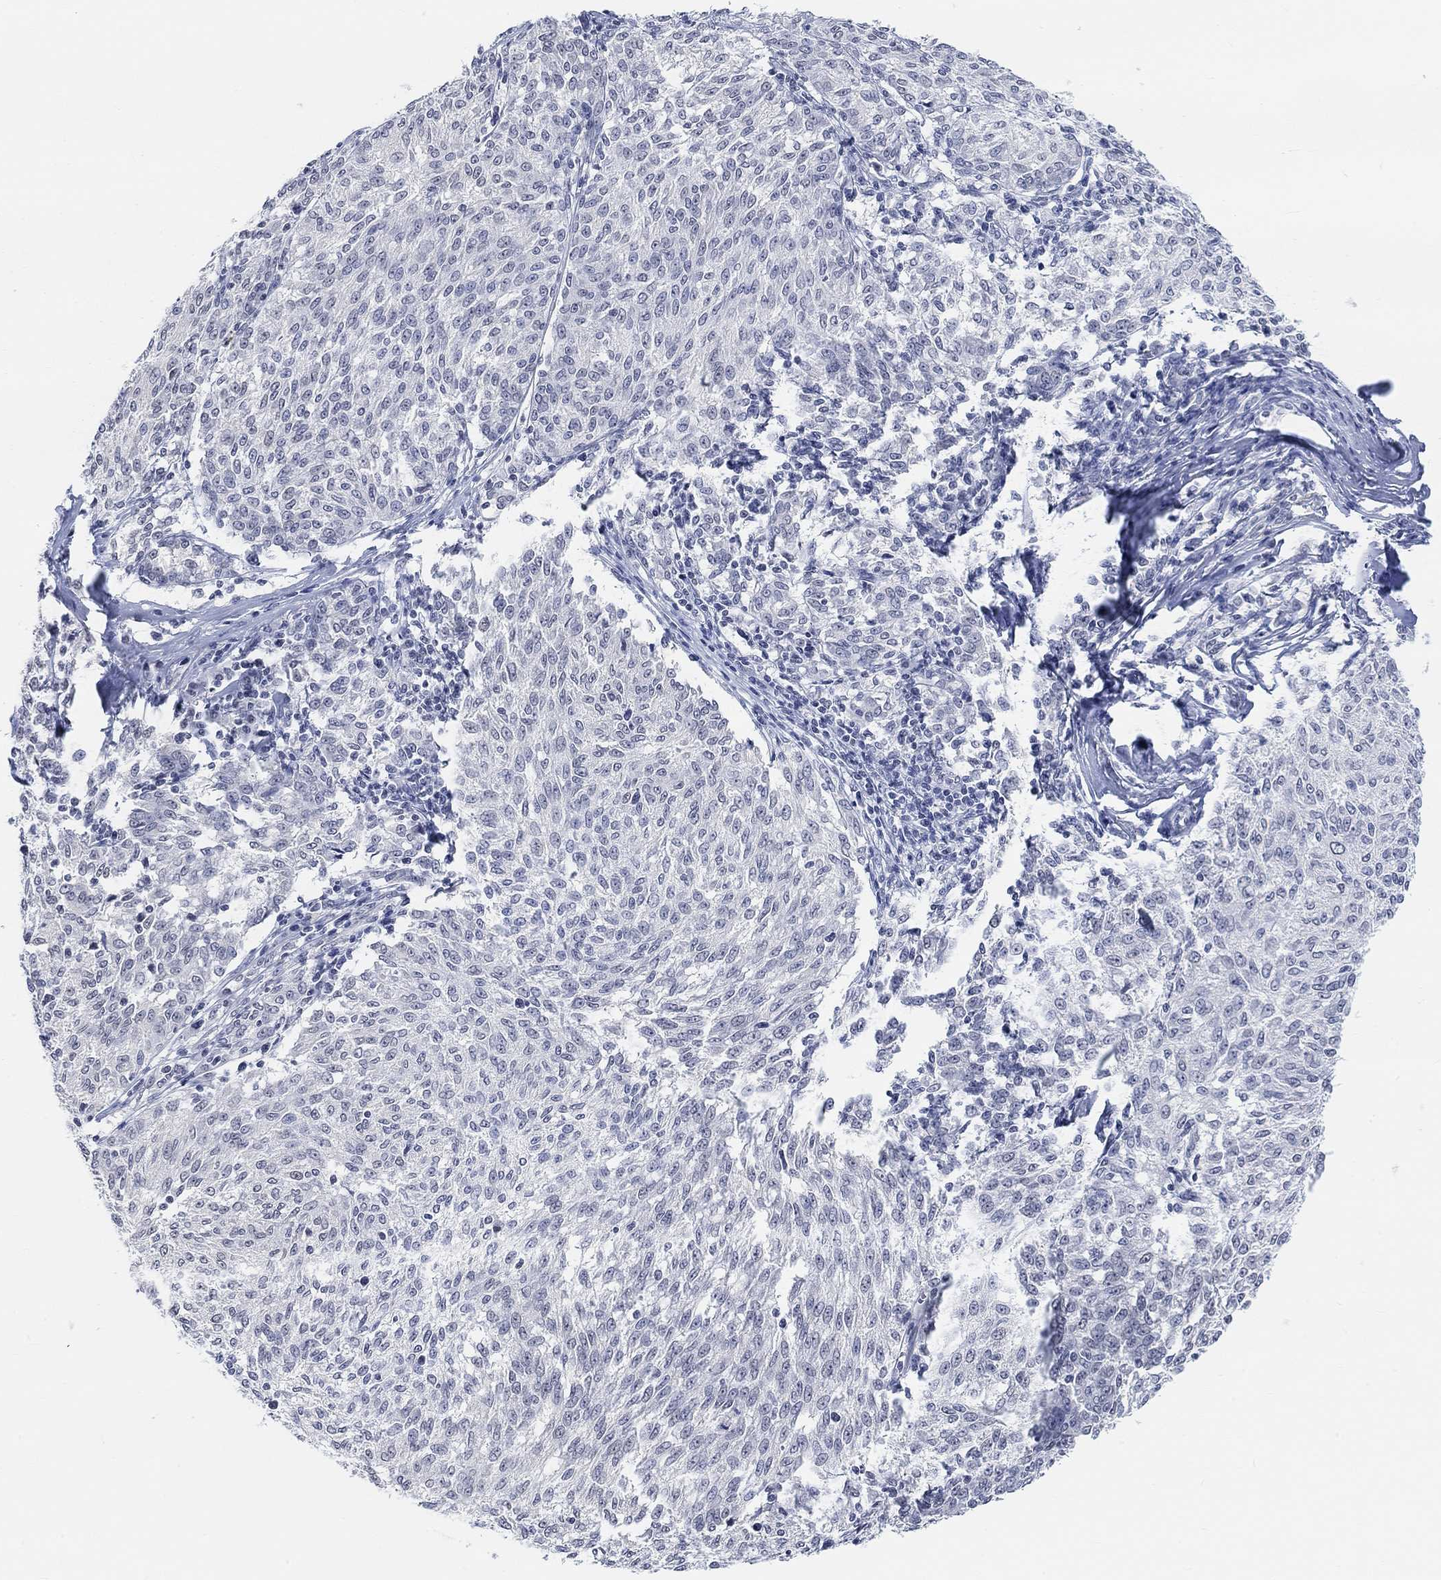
{"staining": {"intensity": "negative", "quantity": "none", "location": "none"}, "tissue": "melanoma", "cell_type": "Tumor cells", "image_type": "cancer", "snomed": [{"axis": "morphology", "description": "Malignant melanoma, NOS"}, {"axis": "topography", "description": "Skin"}], "caption": "Tumor cells are negative for protein expression in human malignant melanoma. (Immunohistochemistry (ihc), brightfield microscopy, high magnification).", "gene": "PURG", "patient": {"sex": "female", "age": 72}}